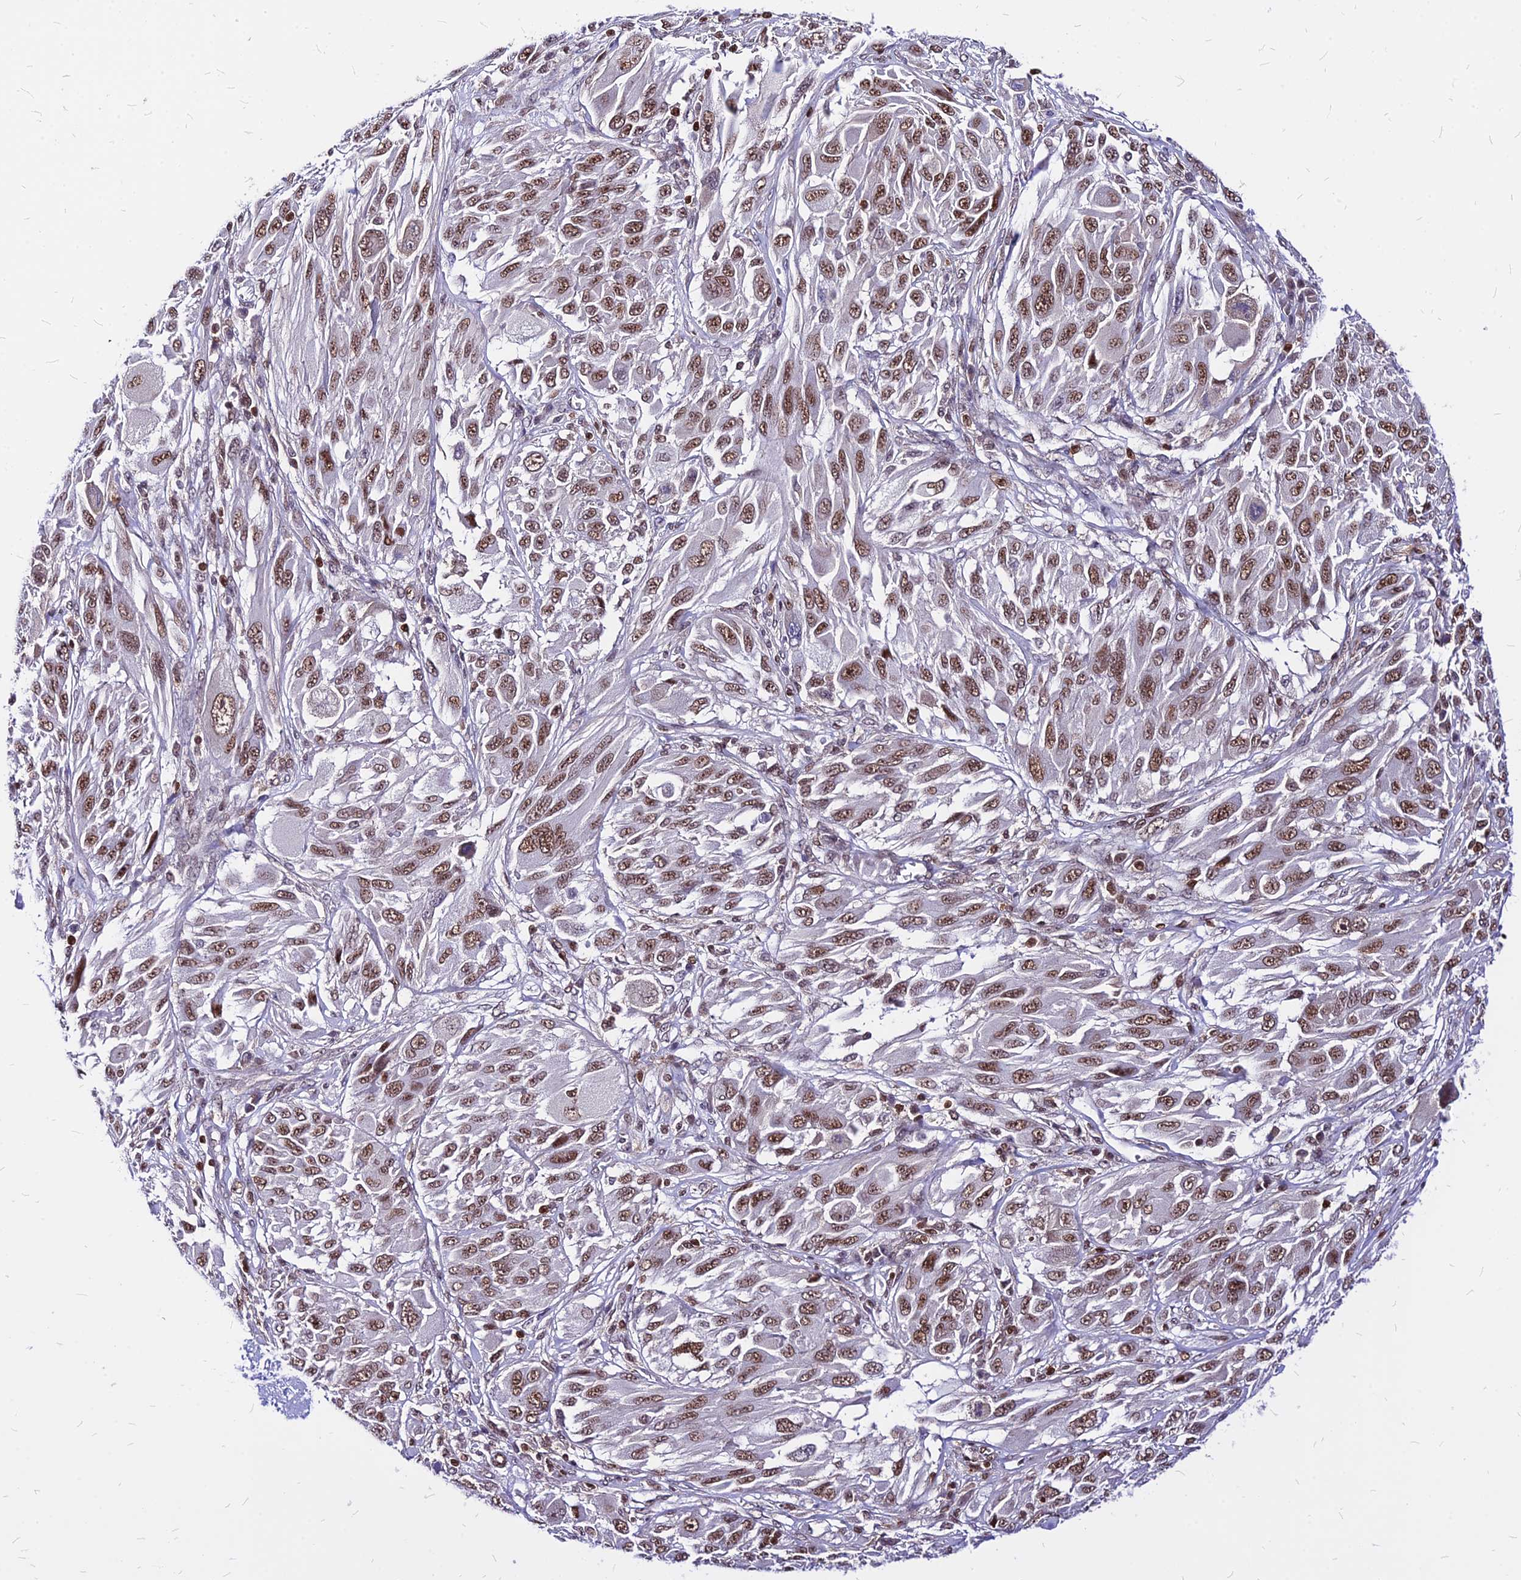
{"staining": {"intensity": "moderate", "quantity": ">75%", "location": "nuclear"}, "tissue": "melanoma", "cell_type": "Tumor cells", "image_type": "cancer", "snomed": [{"axis": "morphology", "description": "Malignant melanoma, NOS"}, {"axis": "topography", "description": "Skin"}], "caption": "Immunohistochemistry (IHC) micrograph of melanoma stained for a protein (brown), which reveals medium levels of moderate nuclear expression in about >75% of tumor cells.", "gene": "PAXX", "patient": {"sex": "female", "age": 91}}